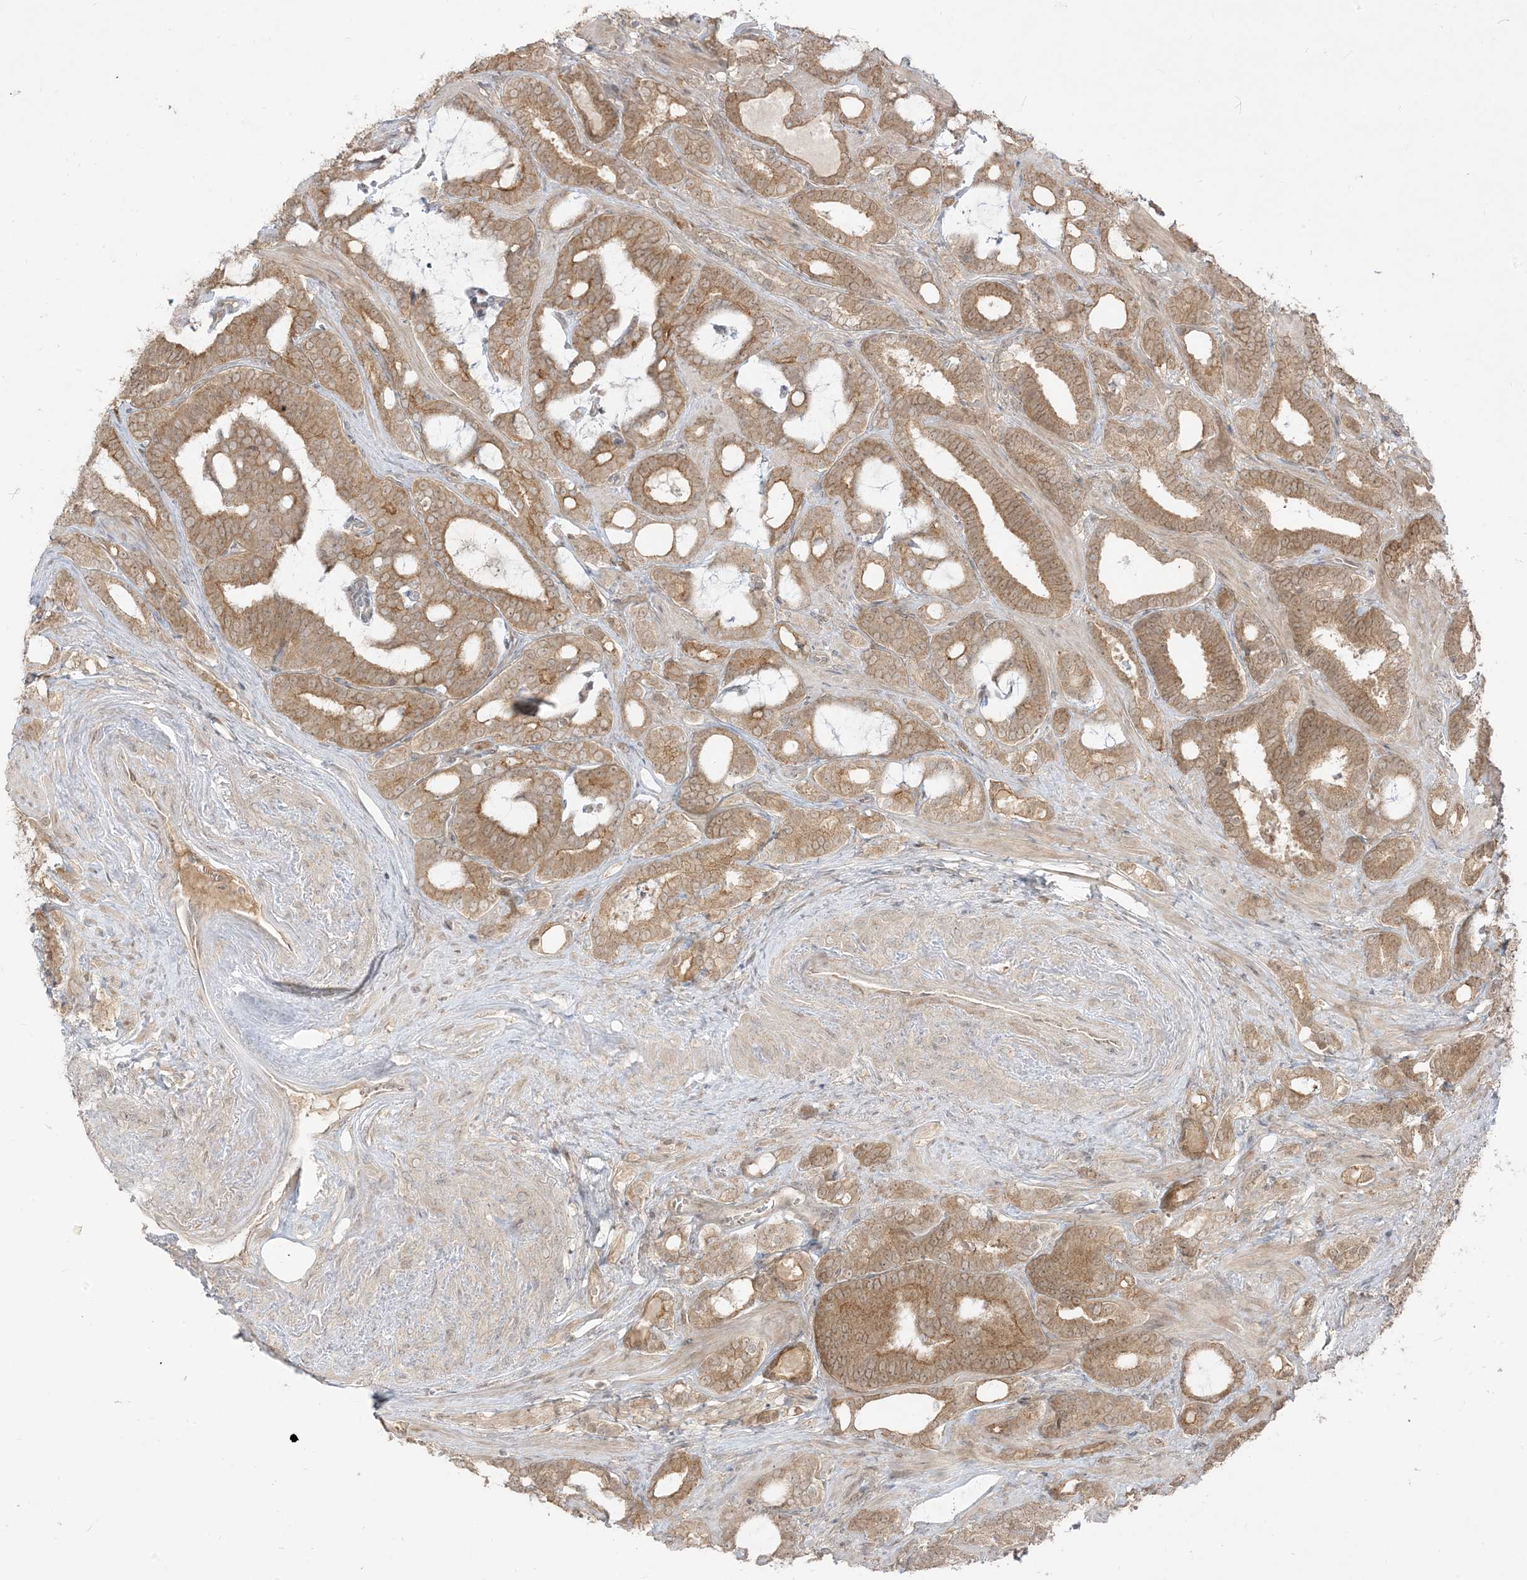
{"staining": {"intensity": "moderate", "quantity": ">75%", "location": "cytoplasmic/membranous,nuclear"}, "tissue": "prostate cancer", "cell_type": "Tumor cells", "image_type": "cancer", "snomed": [{"axis": "morphology", "description": "Adenocarcinoma, High grade"}, {"axis": "topography", "description": "Prostate and seminal vesicle, NOS"}], "caption": "IHC image of neoplastic tissue: prostate high-grade adenocarcinoma stained using immunohistochemistry (IHC) demonstrates medium levels of moderate protein expression localized specifically in the cytoplasmic/membranous and nuclear of tumor cells, appearing as a cytoplasmic/membranous and nuclear brown color.", "gene": "TBCC", "patient": {"sex": "male", "age": 67}}